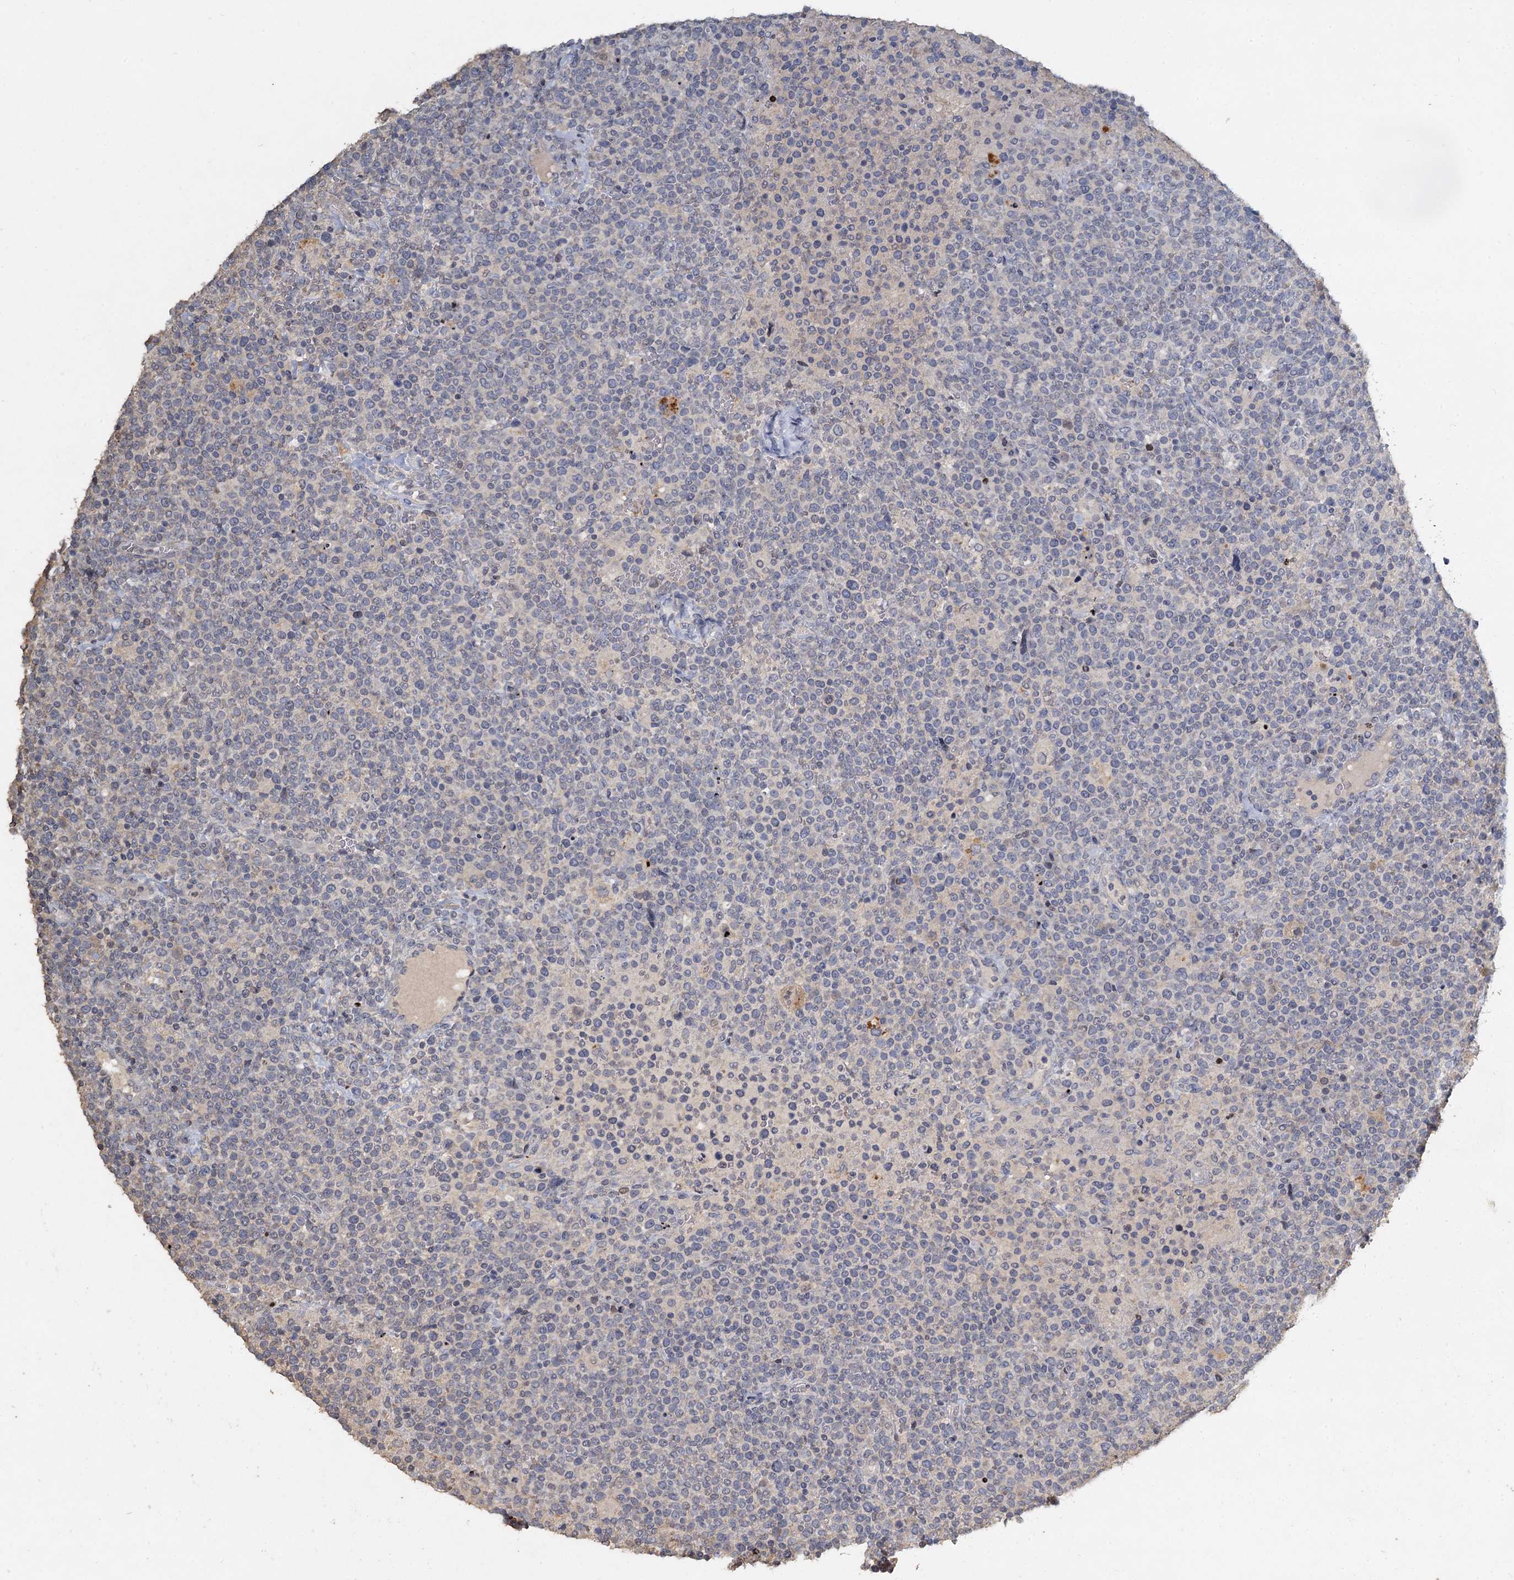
{"staining": {"intensity": "negative", "quantity": "none", "location": "none"}, "tissue": "lymphoma", "cell_type": "Tumor cells", "image_type": "cancer", "snomed": [{"axis": "morphology", "description": "Malignant lymphoma, non-Hodgkin's type, High grade"}, {"axis": "topography", "description": "Lymph node"}], "caption": "Image shows no significant protein staining in tumor cells of high-grade malignant lymphoma, non-Hodgkin's type. Brightfield microscopy of IHC stained with DAB (brown) and hematoxylin (blue), captured at high magnification.", "gene": "CCDC61", "patient": {"sex": "male", "age": 61}}